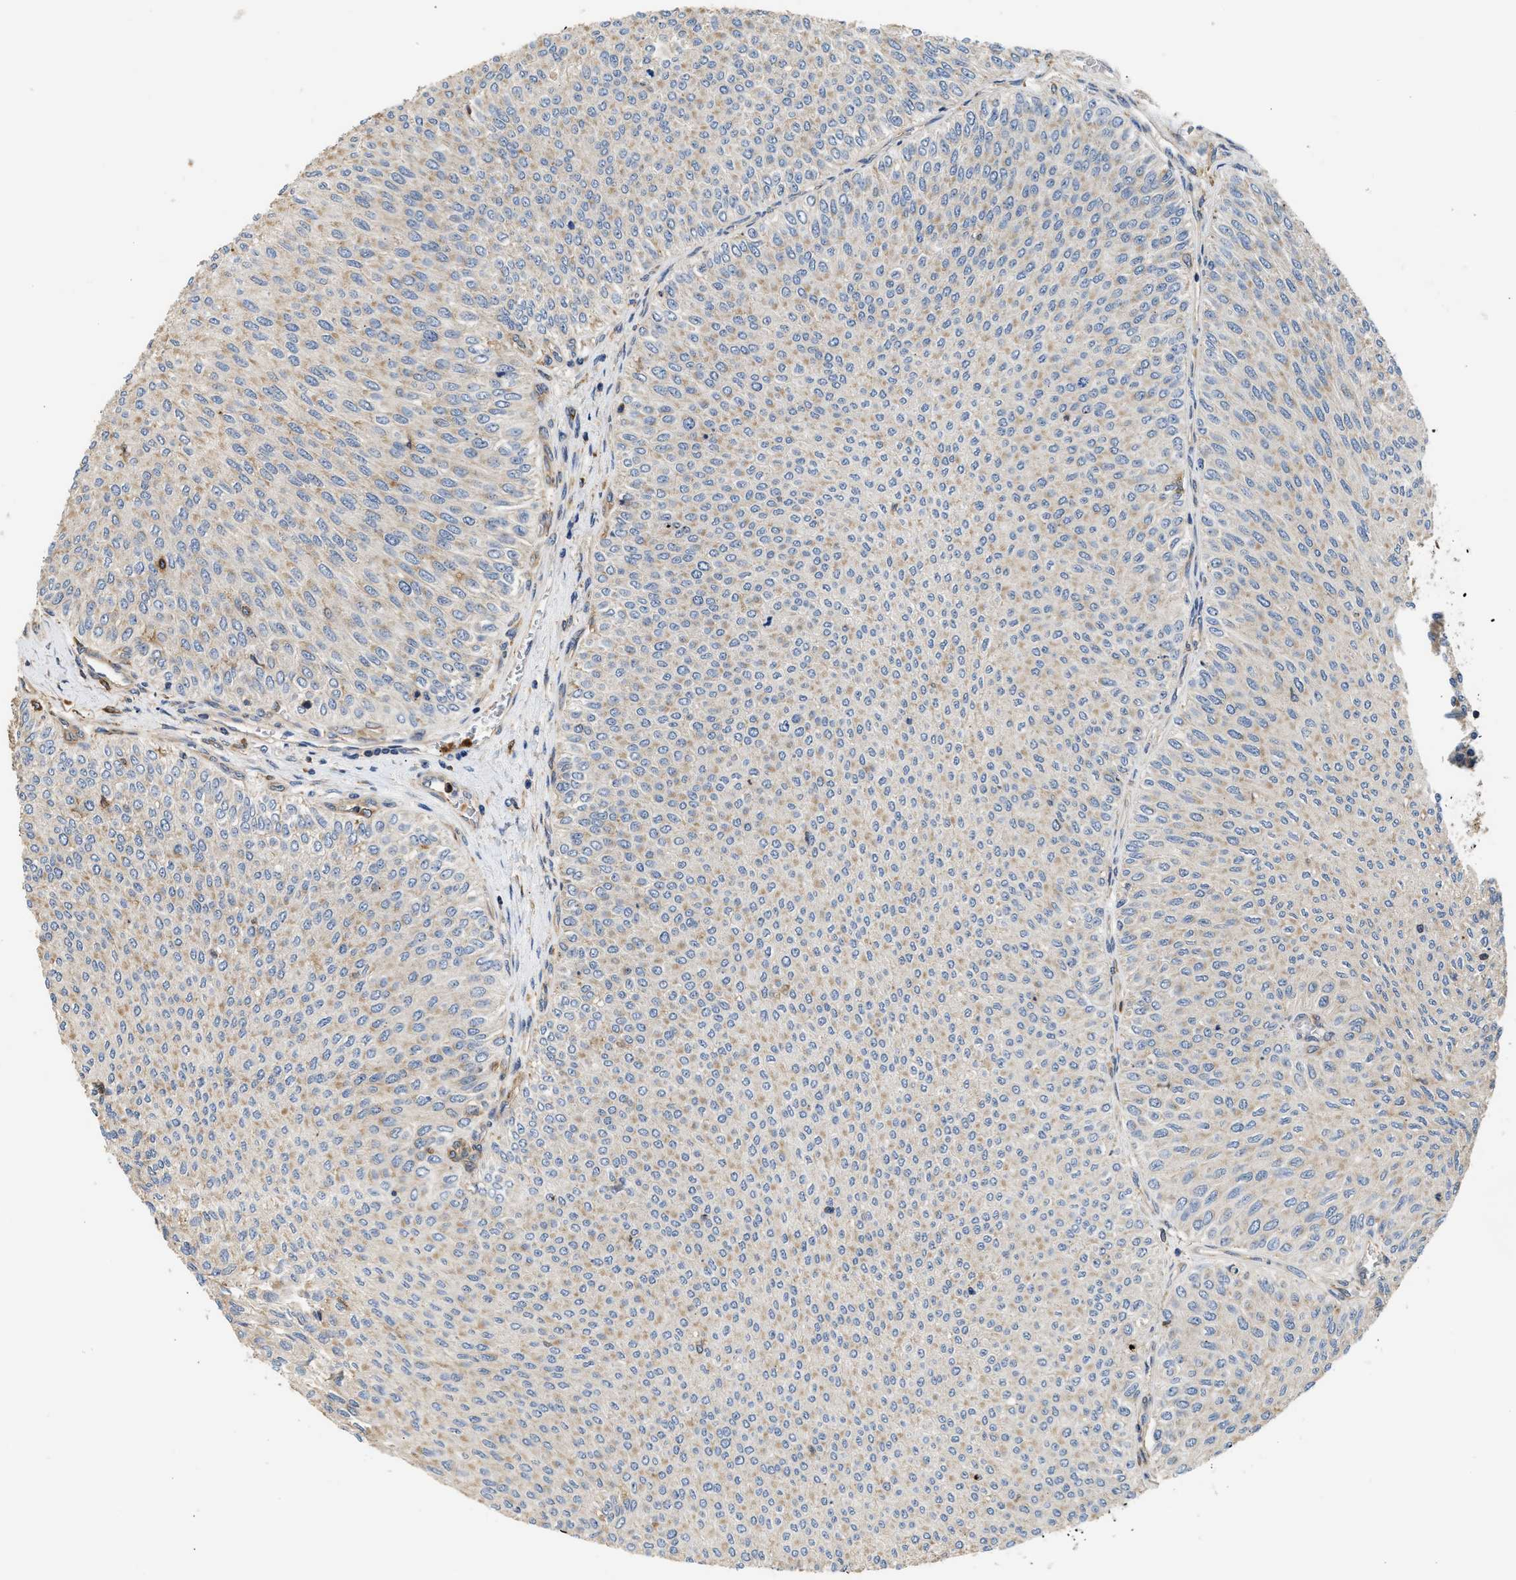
{"staining": {"intensity": "weak", "quantity": ">75%", "location": "cytoplasmic/membranous"}, "tissue": "urothelial cancer", "cell_type": "Tumor cells", "image_type": "cancer", "snomed": [{"axis": "morphology", "description": "Urothelial carcinoma, Low grade"}, {"axis": "topography", "description": "Urinary bladder"}], "caption": "Approximately >75% of tumor cells in urothelial carcinoma (low-grade) exhibit weak cytoplasmic/membranous protein positivity as visualized by brown immunohistochemical staining.", "gene": "RAB31", "patient": {"sex": "male", "age": 78}}